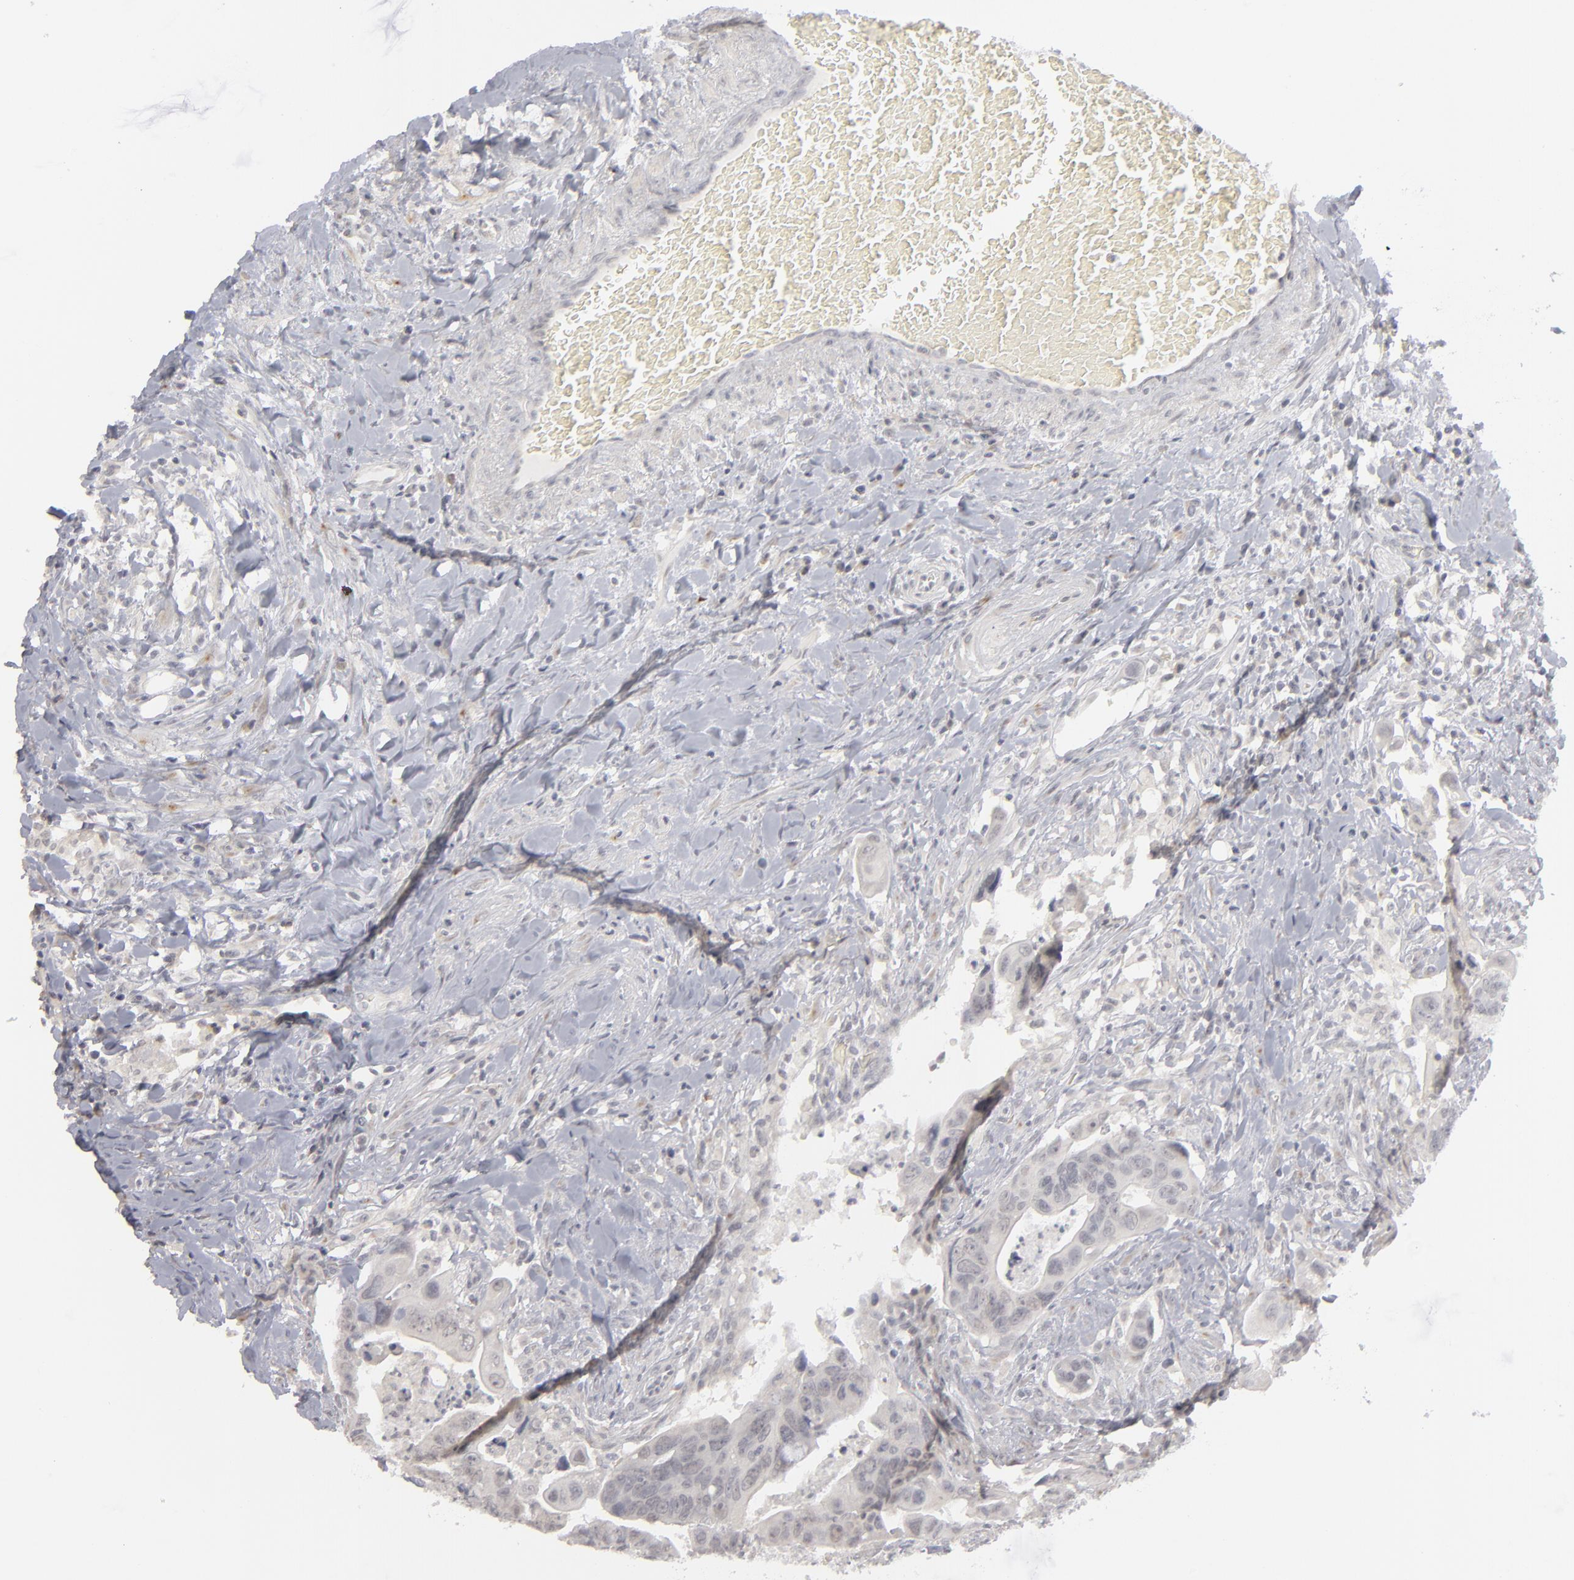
{"staining": {"intensity": "negative", "quantity": "none", "location": "none"}, "tissue": "colorectal cancer", "cell_type": "Tumor cells", "image_type": "cancer", "snomed": [{"axis": "morphology", "description": "Adenocarcinoma, NOS"}, {"axis": "topography", "description": "Rectum"}], "caption": "Colorectal adenocarcinoma stained for a protein using immunohistochemistry displays no staining tumor cells.", "gene": "KIAA1210", "patient": {"sex": "male", "age": 53}}